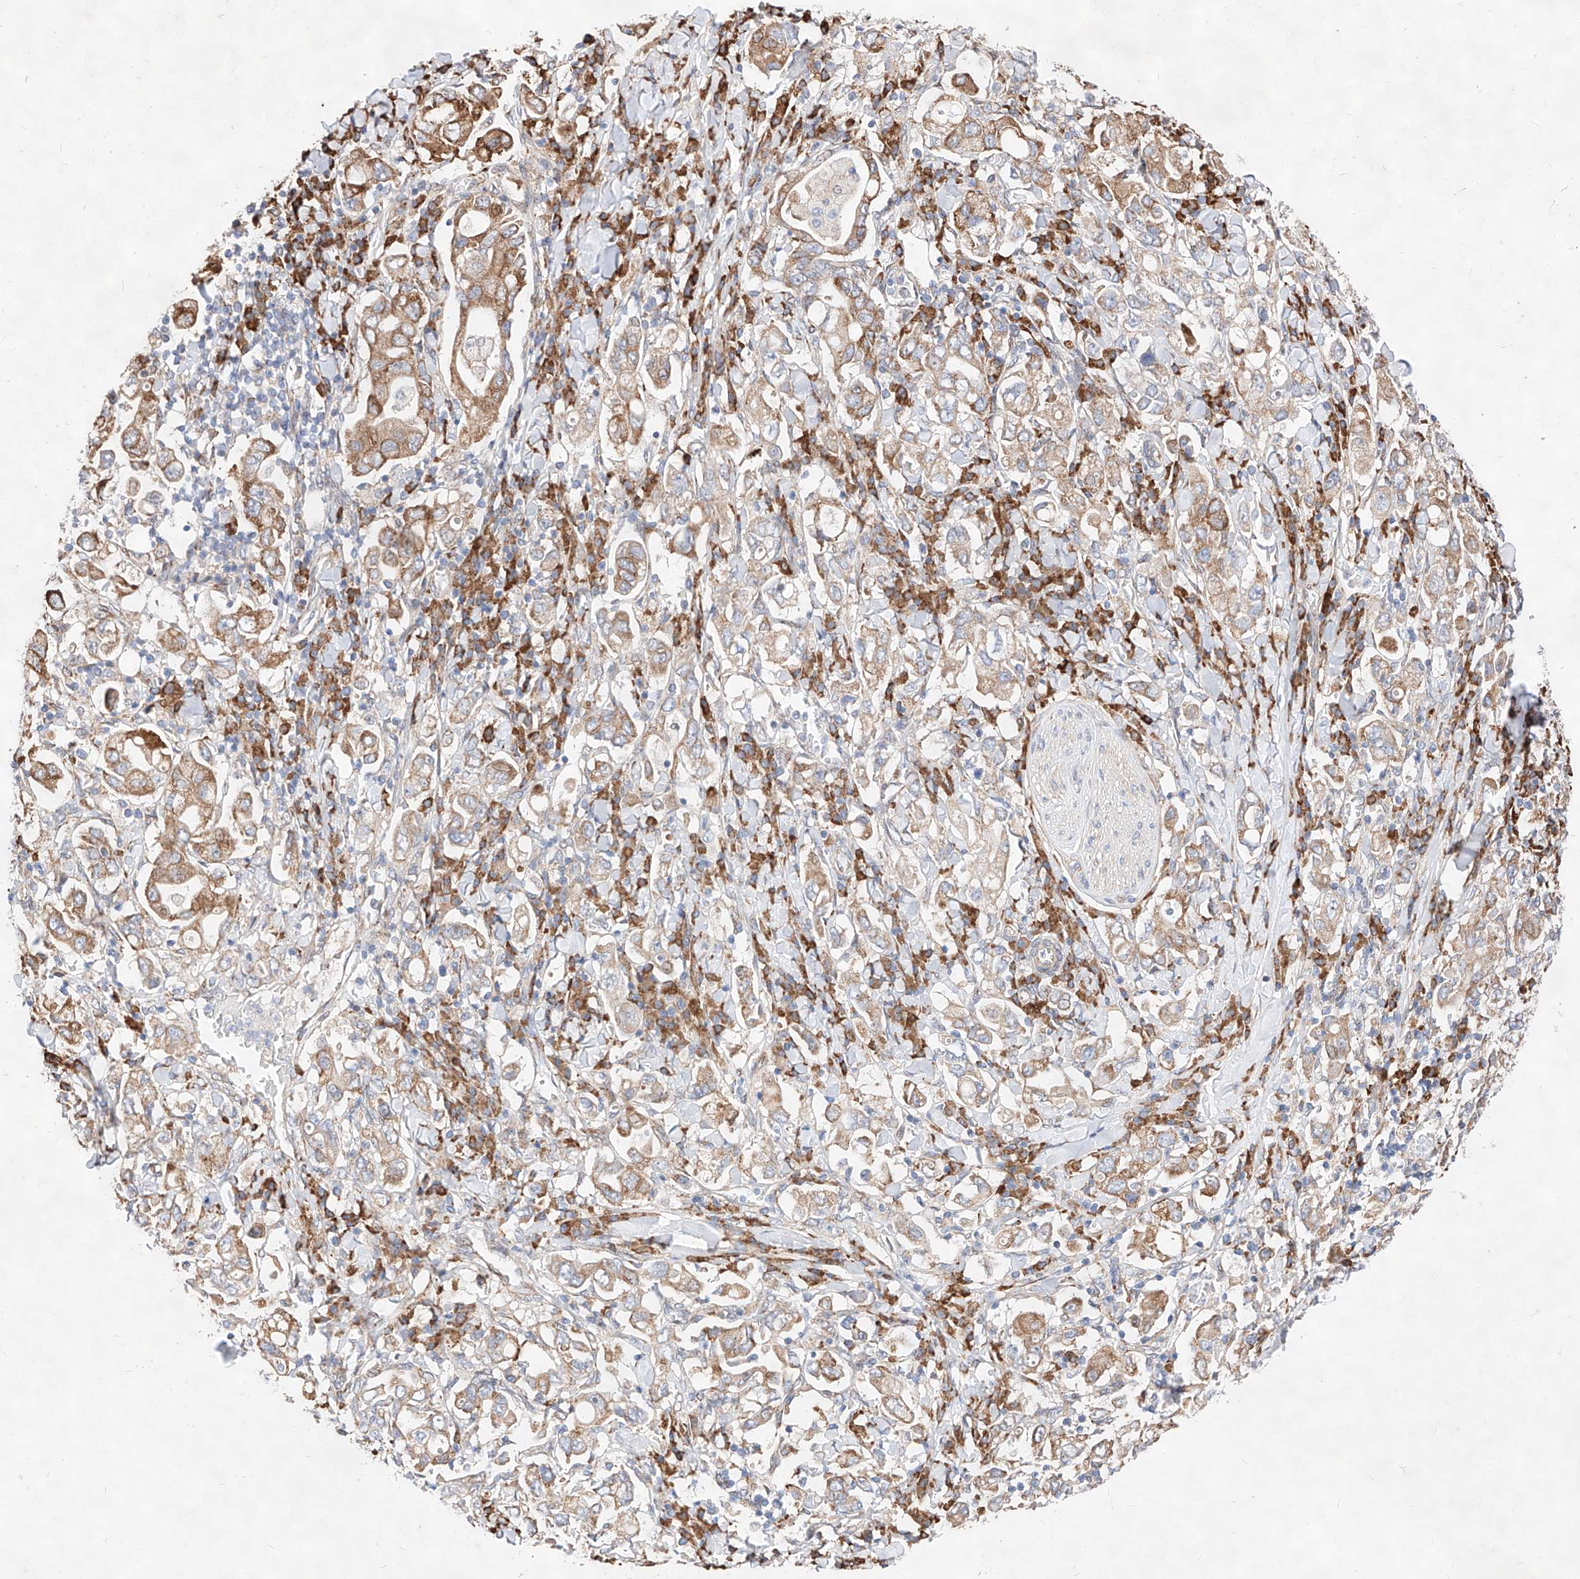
{"staining": {"intensity": "moderate", "quantity": ">75%", "location": "cytoplasmic/membranous"}, "tissue": "stomach cancer", "cell_type": "Tumor cells", "image_type": "cancer", "snomed": [{"axis": "morphology", "description": "Adenocarcinoma, NOS"}, {"axis": "topography", "description": "Stomach, upper"}], "caption": "A brown stain labels moderate cytoplasmic/membranous expression of a protein in human stomach cancer (adenocarcinoma) tumor cells.", "gene": "ATP9B", "patient": {"sex": "male", "age": 62}}